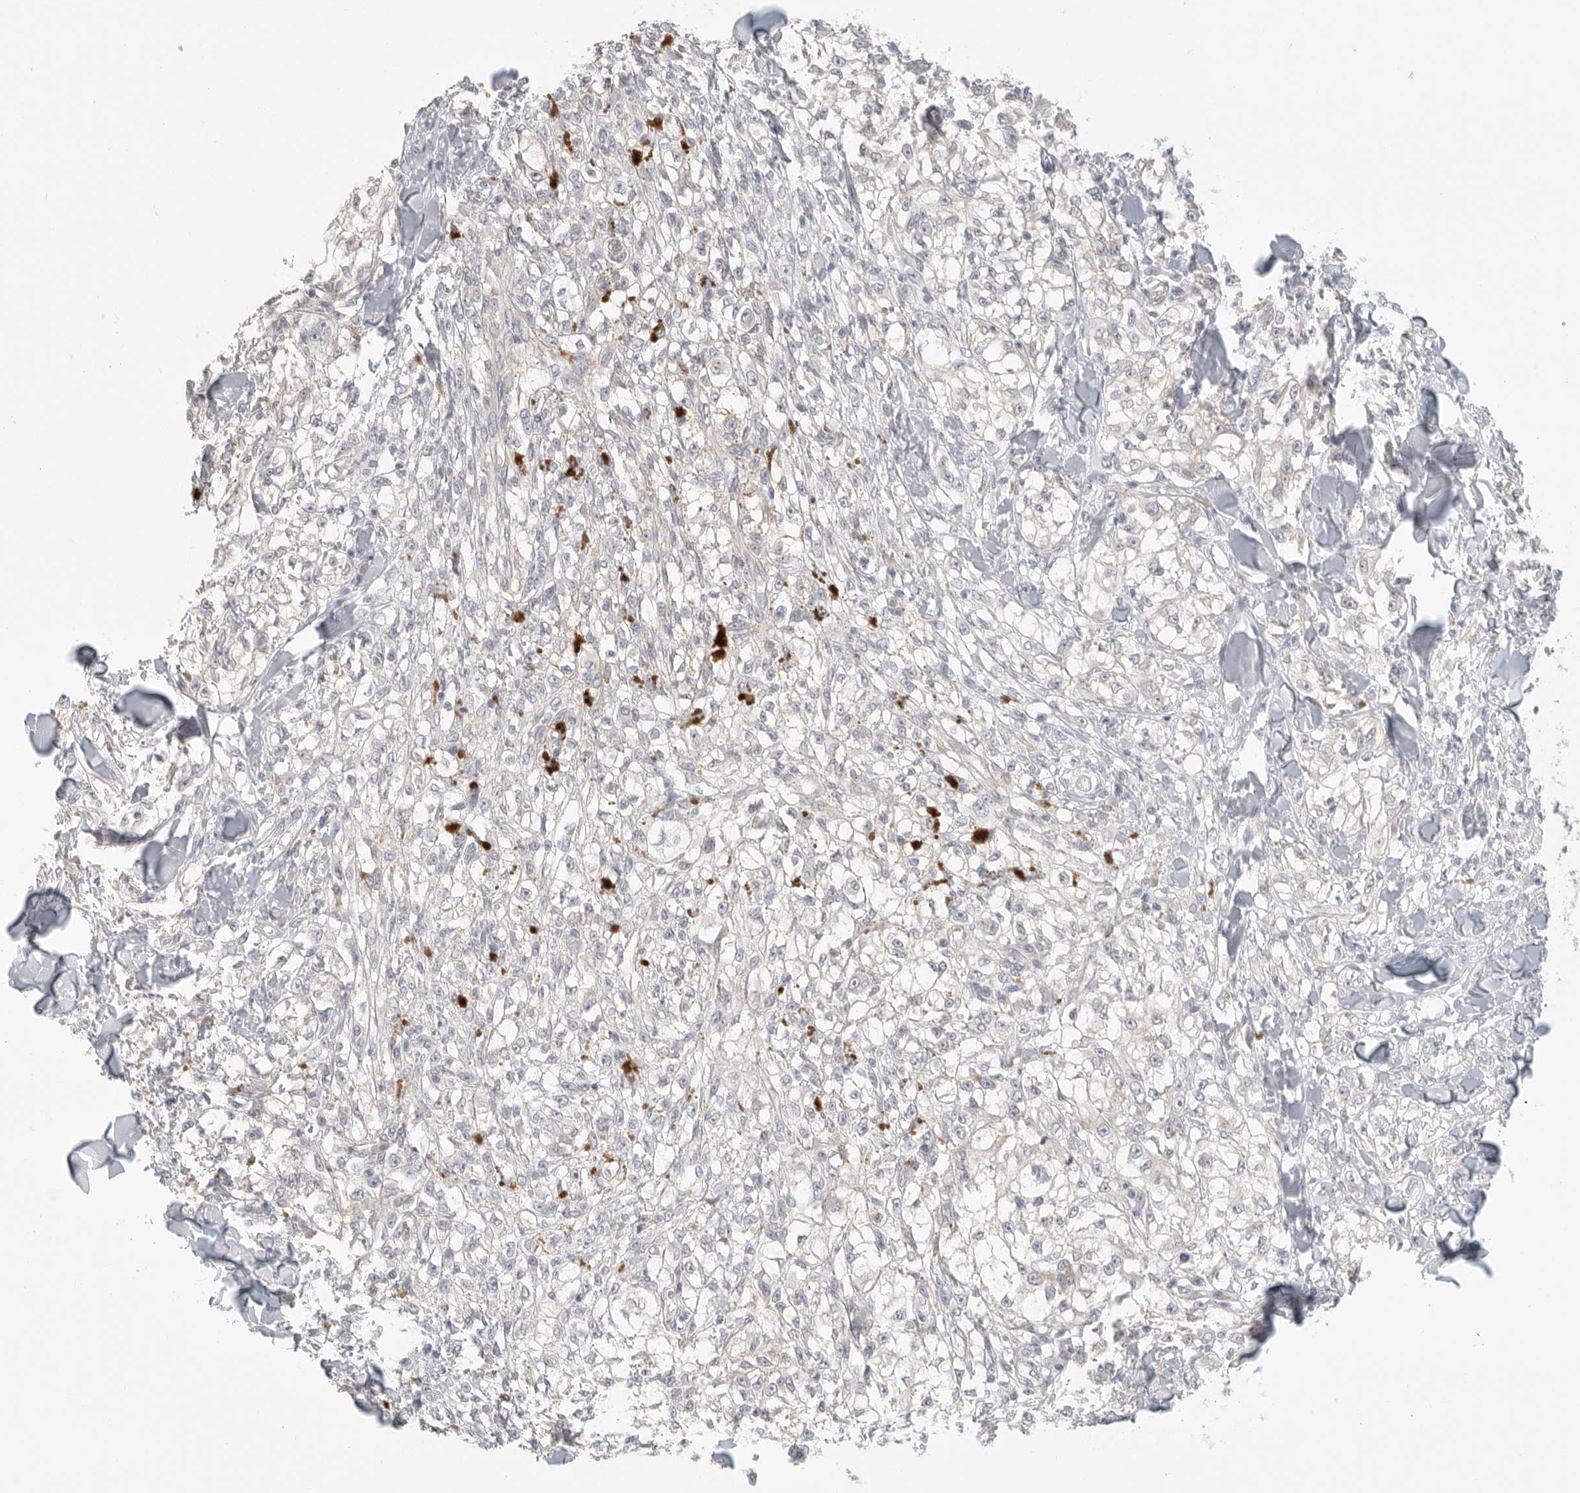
{"staining": {"intensity": "negative", "quantity": "none", "location": "none"}, "tissue": "melanoma", "cell_type": "Tumor cells", "image_type": "cancer", "snomed": [{"axis": "morphology", "description": "Malignant melanoma, NOS"}, {"axis": "topography", "description": "Skin of head"}], "caption": "This is an immunohistochemistry micrograph of melanoma. There is no expression in tumor cells.", "gene": "STAB2", "patient": {"sex": "male", "age": 83}}